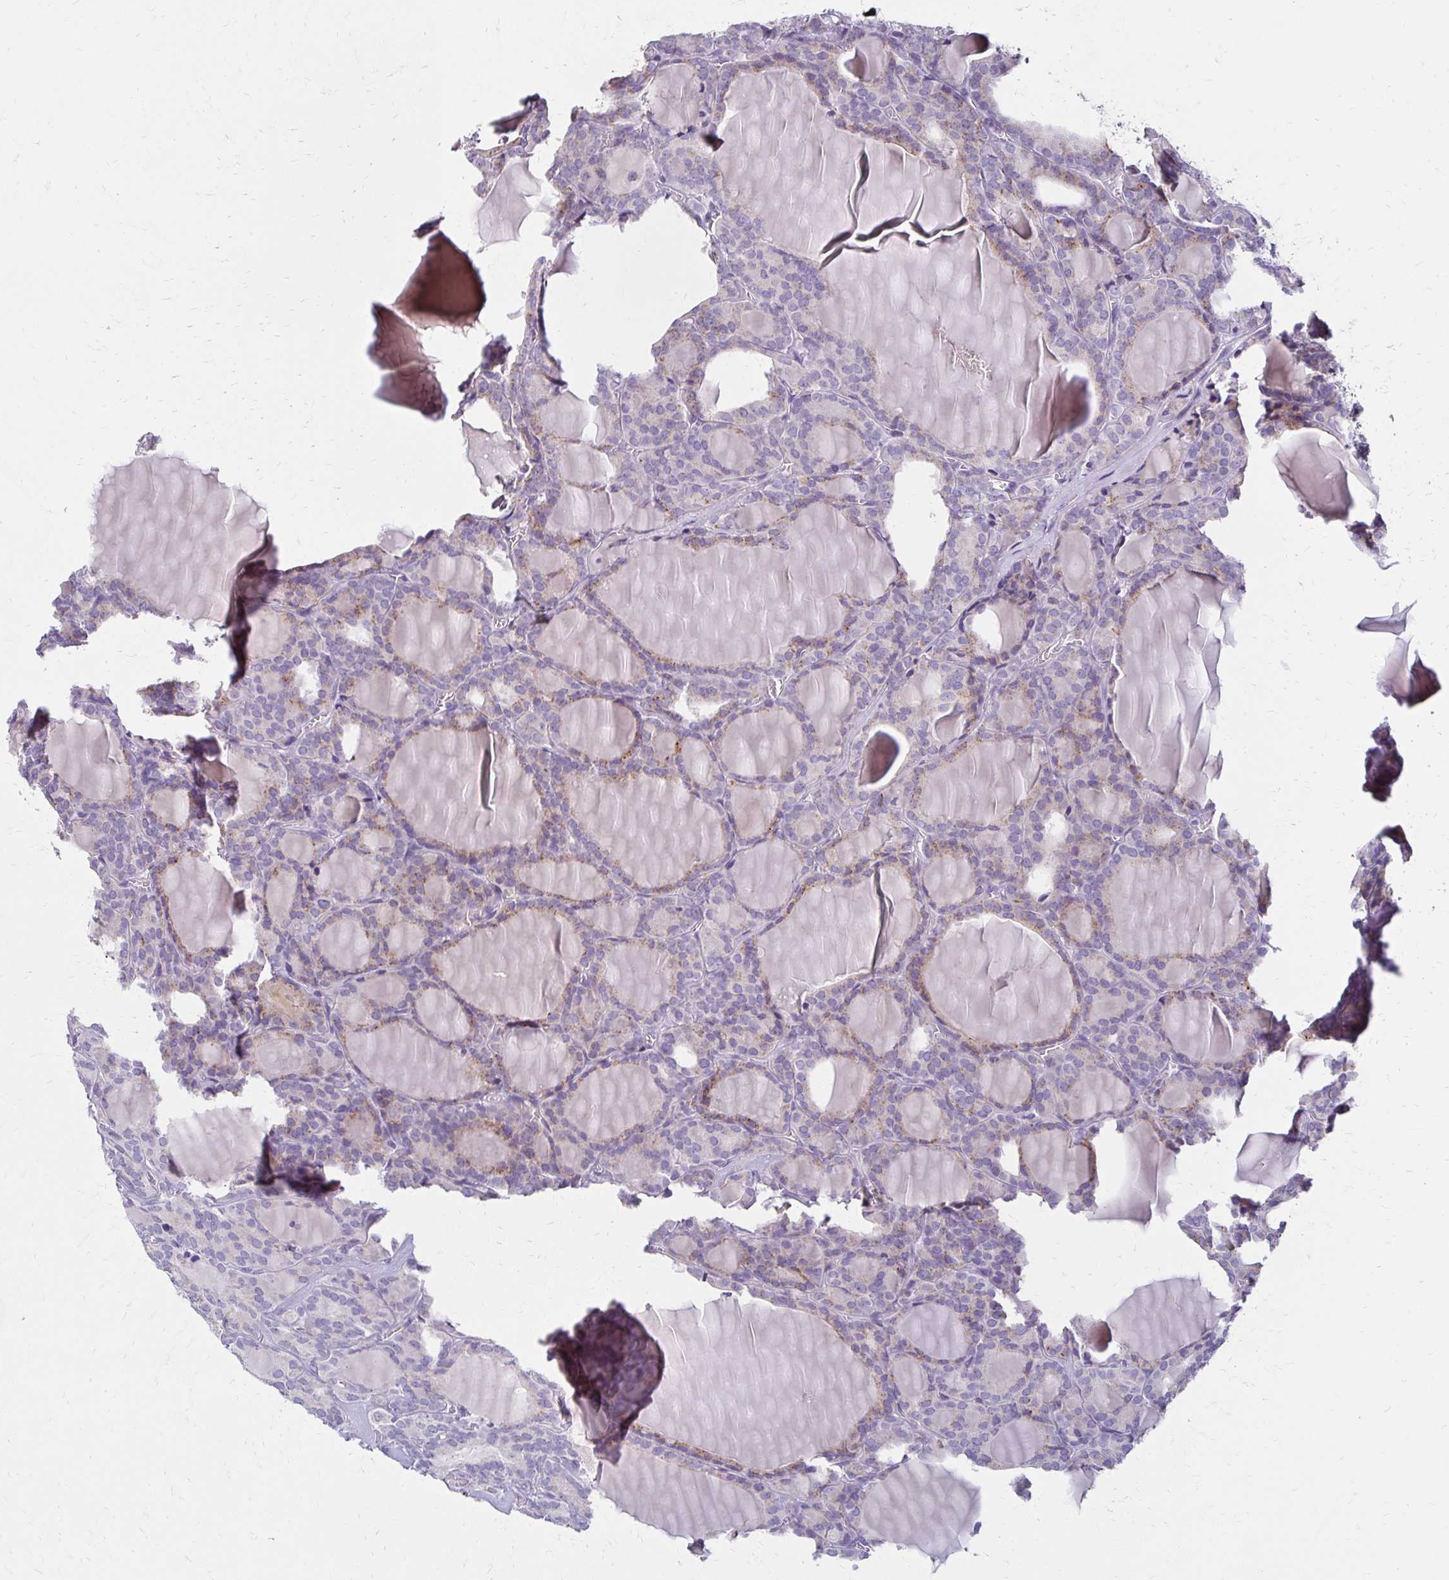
{"staining": {"intensity": "weak", "quantity": "<25%", "location": "cytoplasmic/membranous"}, "tissue": "thyroid cancer", "cell_type": "Tumor cells", "image_type": "cancer", "snomed": [{"axis": "morphology", "description": "Follicular adenoma carcinoma, NOS"}, {"axis": "topography", "description": "Thyroid gland"}], "caption": "An image of thyroid follicular adenoma carcinoma stained for a protein shows no brown staining in tumor cells. The staining was performed using DAB to visualize the protein expression in brown, while the nuclei were stained in blue with hematoxylin (Magnification: 20x).", "gene": "BBS12", "patient": {"sex": "male", "age": 74}}